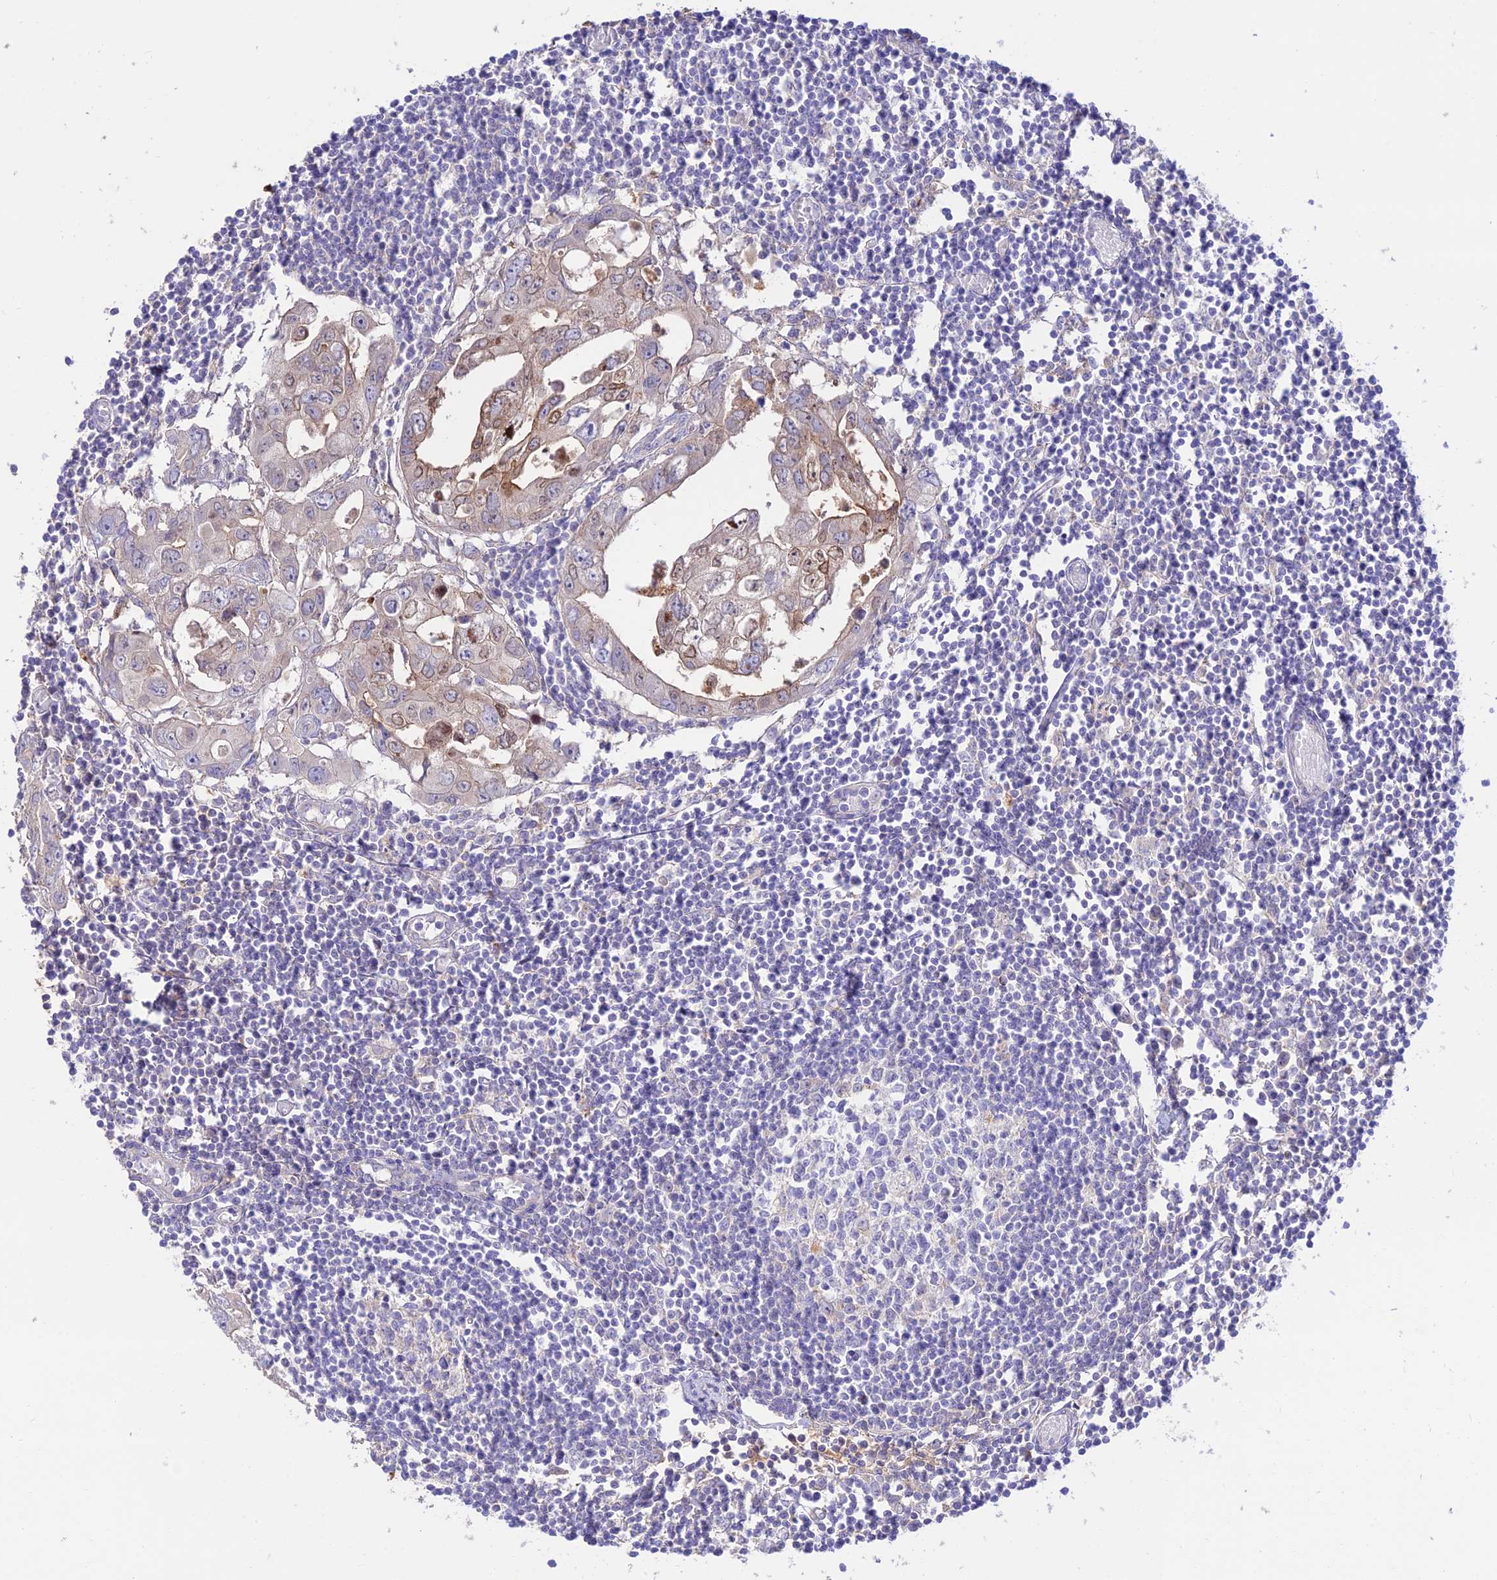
{"staining": {"intensity": "negative", "quantity": "none", "location": "none"}, "tissue": "lymph node", "cell_type": "Germinal center cells", "image_type": "normal", "snomed": [{"axis": "morphology", "description": "Normal tissue, NOS"}, {"axis": "topography", "description": "Lymph node"}], "caption": "IHC image of normal human lymph node stained for a protein (brown), which reveals no expression in germinal center cells.", "gene": "NLRP9", "patient": {"sex": "female", "age": 11}}